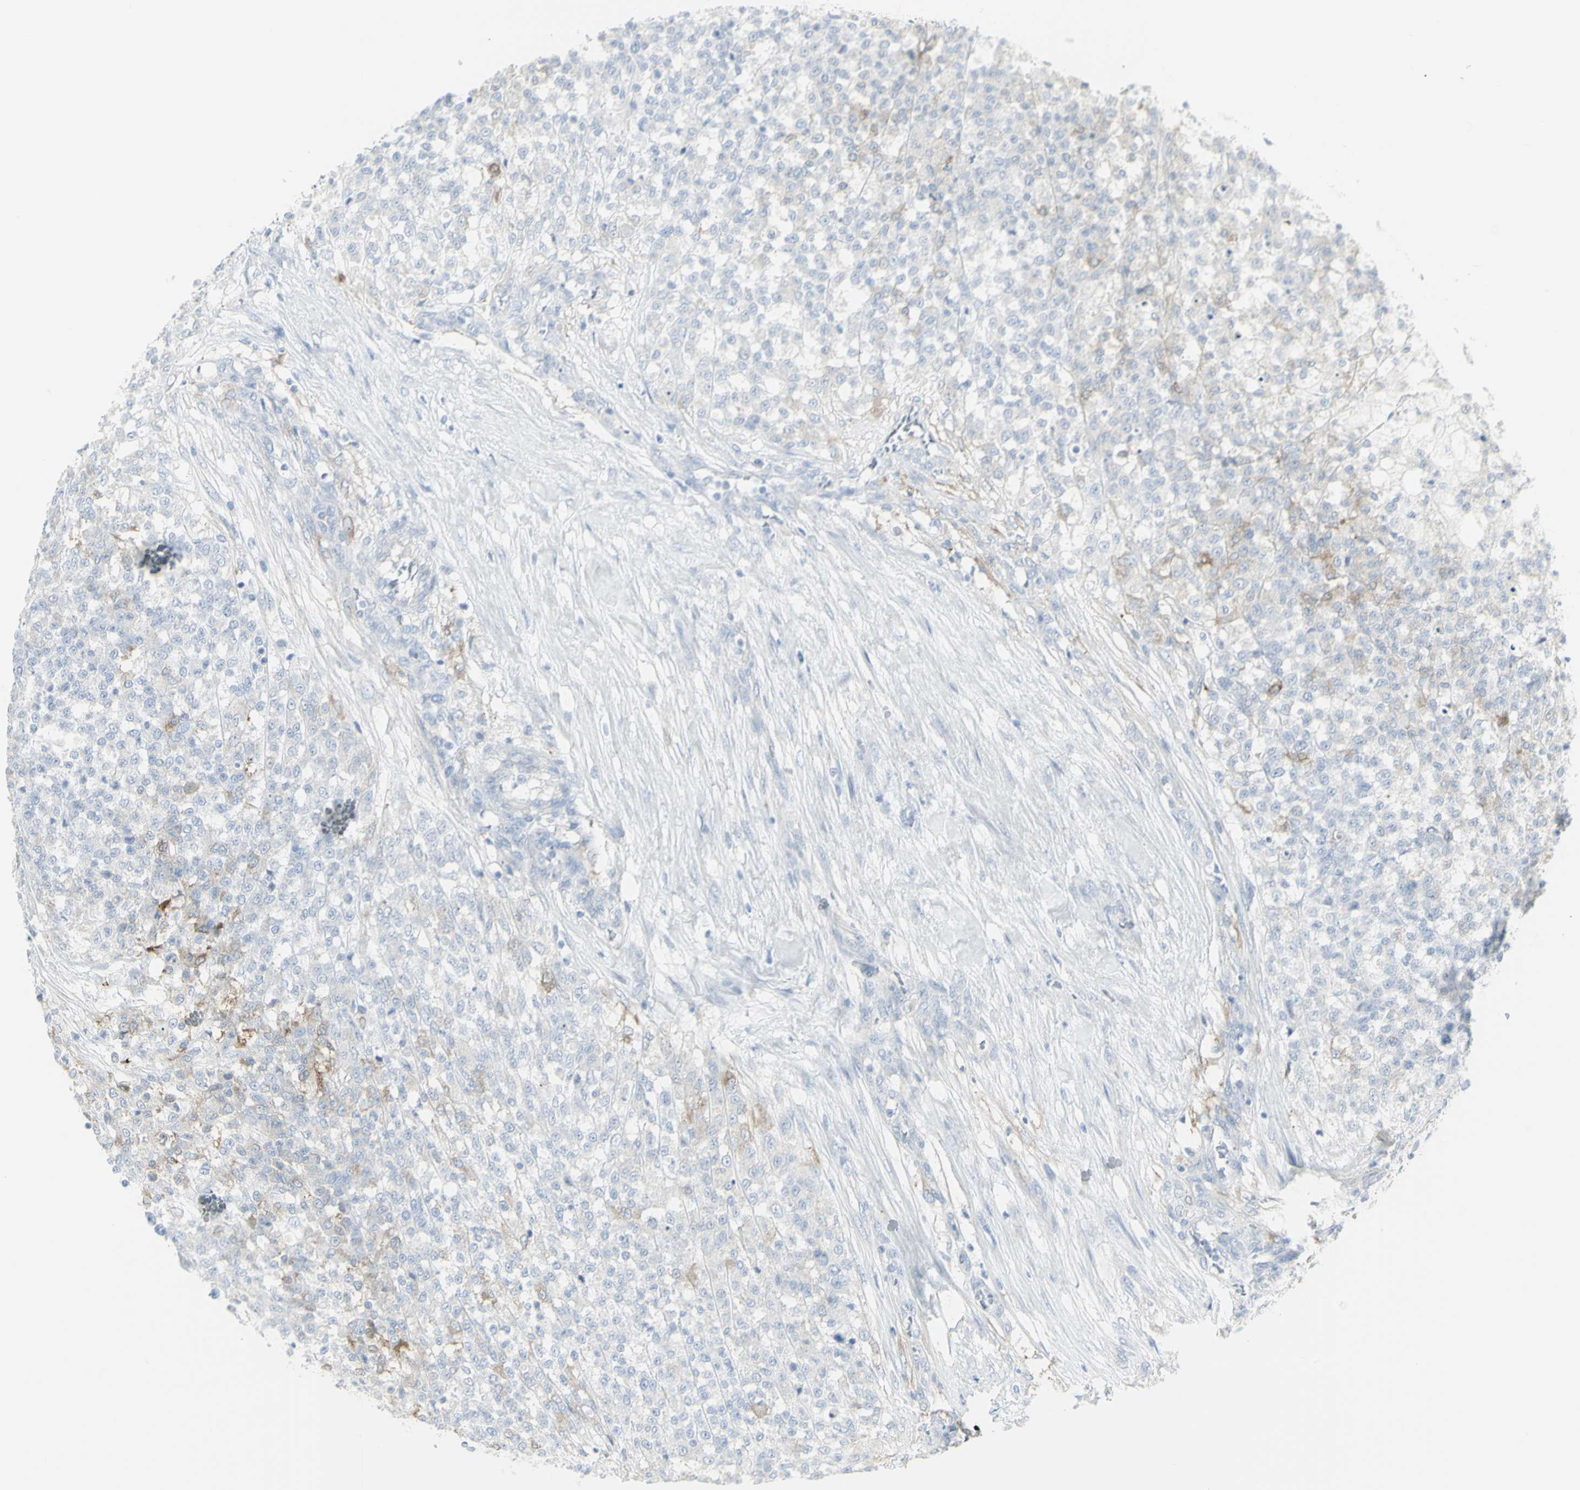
{"staining": {"intensity": "weak", "quantity": "<25%", "location": "cytoplasmic/membranous"}, "tissue": "testis cancer", "cell_type": "Tumor cells", "image_type": "cancer", "snomed": [{"axis": "morphology", "description": "Seminoma, NOS"}, {"axis": "topography", "description": "Testis"}], "caption": "Testis cancer (seminoma) was stained to show a protein in brown. There is no significant staining in tumor cells.", "gene": "ENSG00000198211", "patient": {"sex": "male", "age": 59}}